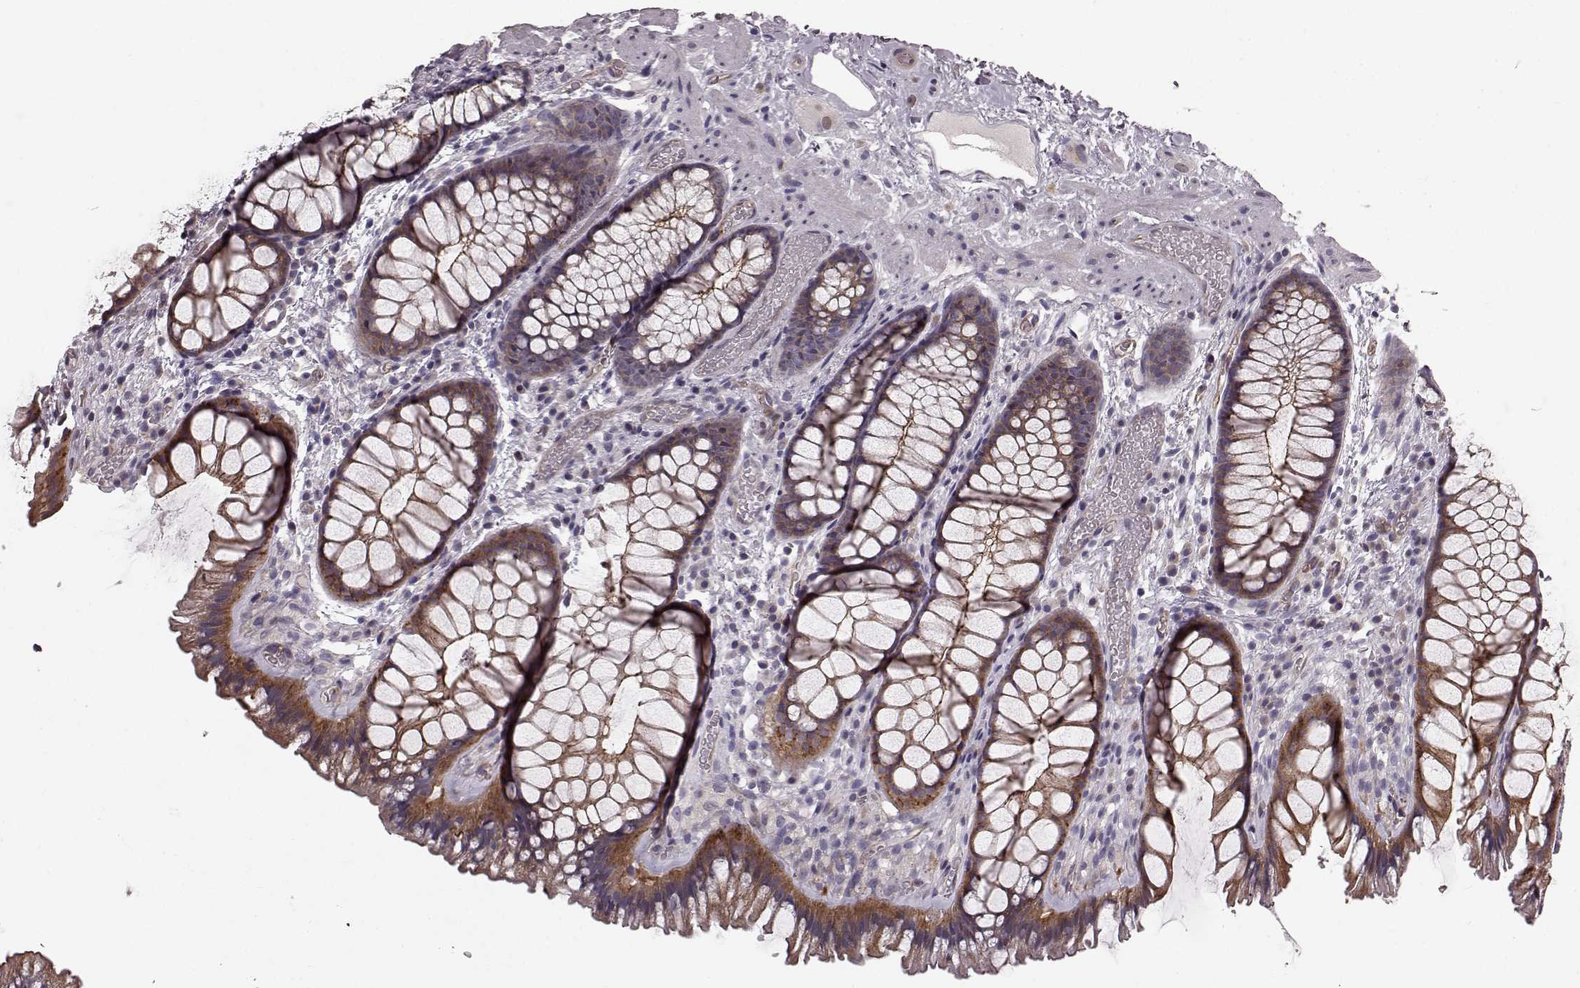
{"staining": {"intensity": "moderate", "quantity": "25%-75%", "location": "cytoplasmic/membranous"}, "tissue": "rectum", "cell_type": "Glandular cells", "image_type": "normal", "snomed": [{"axis": "morphology", "description": "Normal tissue, NOS"}, {"axis": "topography", "description": "Rectum"}], "caption": "Immunohistochemical staining of normal human rectum demonstrates 25%-75% levels of moderate cytoplasmic/membranous protein expression in about 25%-75% of glandular cells. The protein of interest is stained brown, and the nuclei are stained in blue (DAB (3,3'-diaminobenzidine) IHC with brightfield microscopy, high magnification).", "gene": "SLC22A18", "patient": {"sex": "female", "age": 62}}